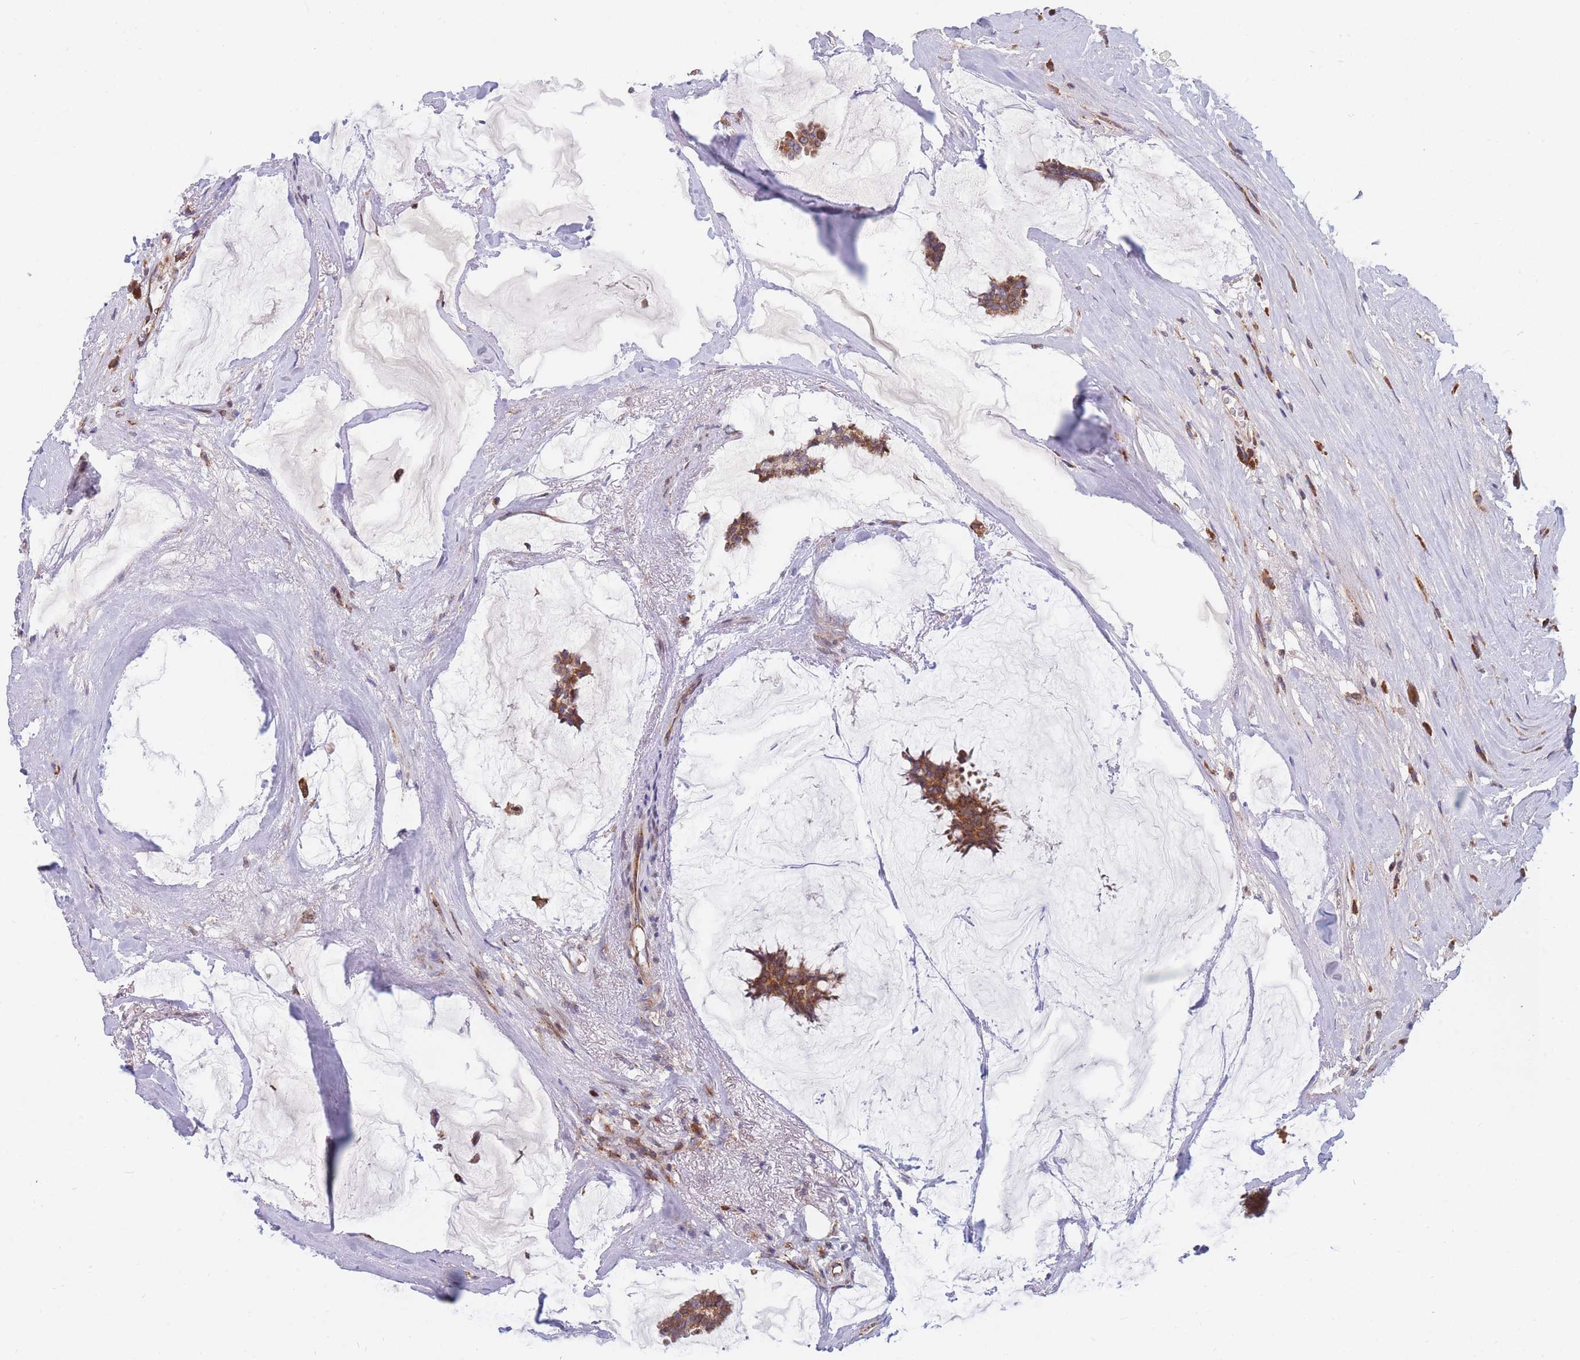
{"staining": {"intensity": "moderate", "quantity": ">75%", "location": "cytoplasmic/membranous"}, "tissue": "breast cancer", "cell_type": "Tumor cells", "image_type": "cancer", "snomed": [{"axis": "morphology", "description": "Duct carcinoma"}, {"axis": "topography", "description": "Breast"}], "caption": "Brown immunohistochemical staining in human breast cancer (invasive ductal carcinoma) displays moderate cytoplasmic/membranous staining in approximately >75% of tumor cells.", "gene": "TMEM131L", "patient": {"sex": "female", "age": 93}}